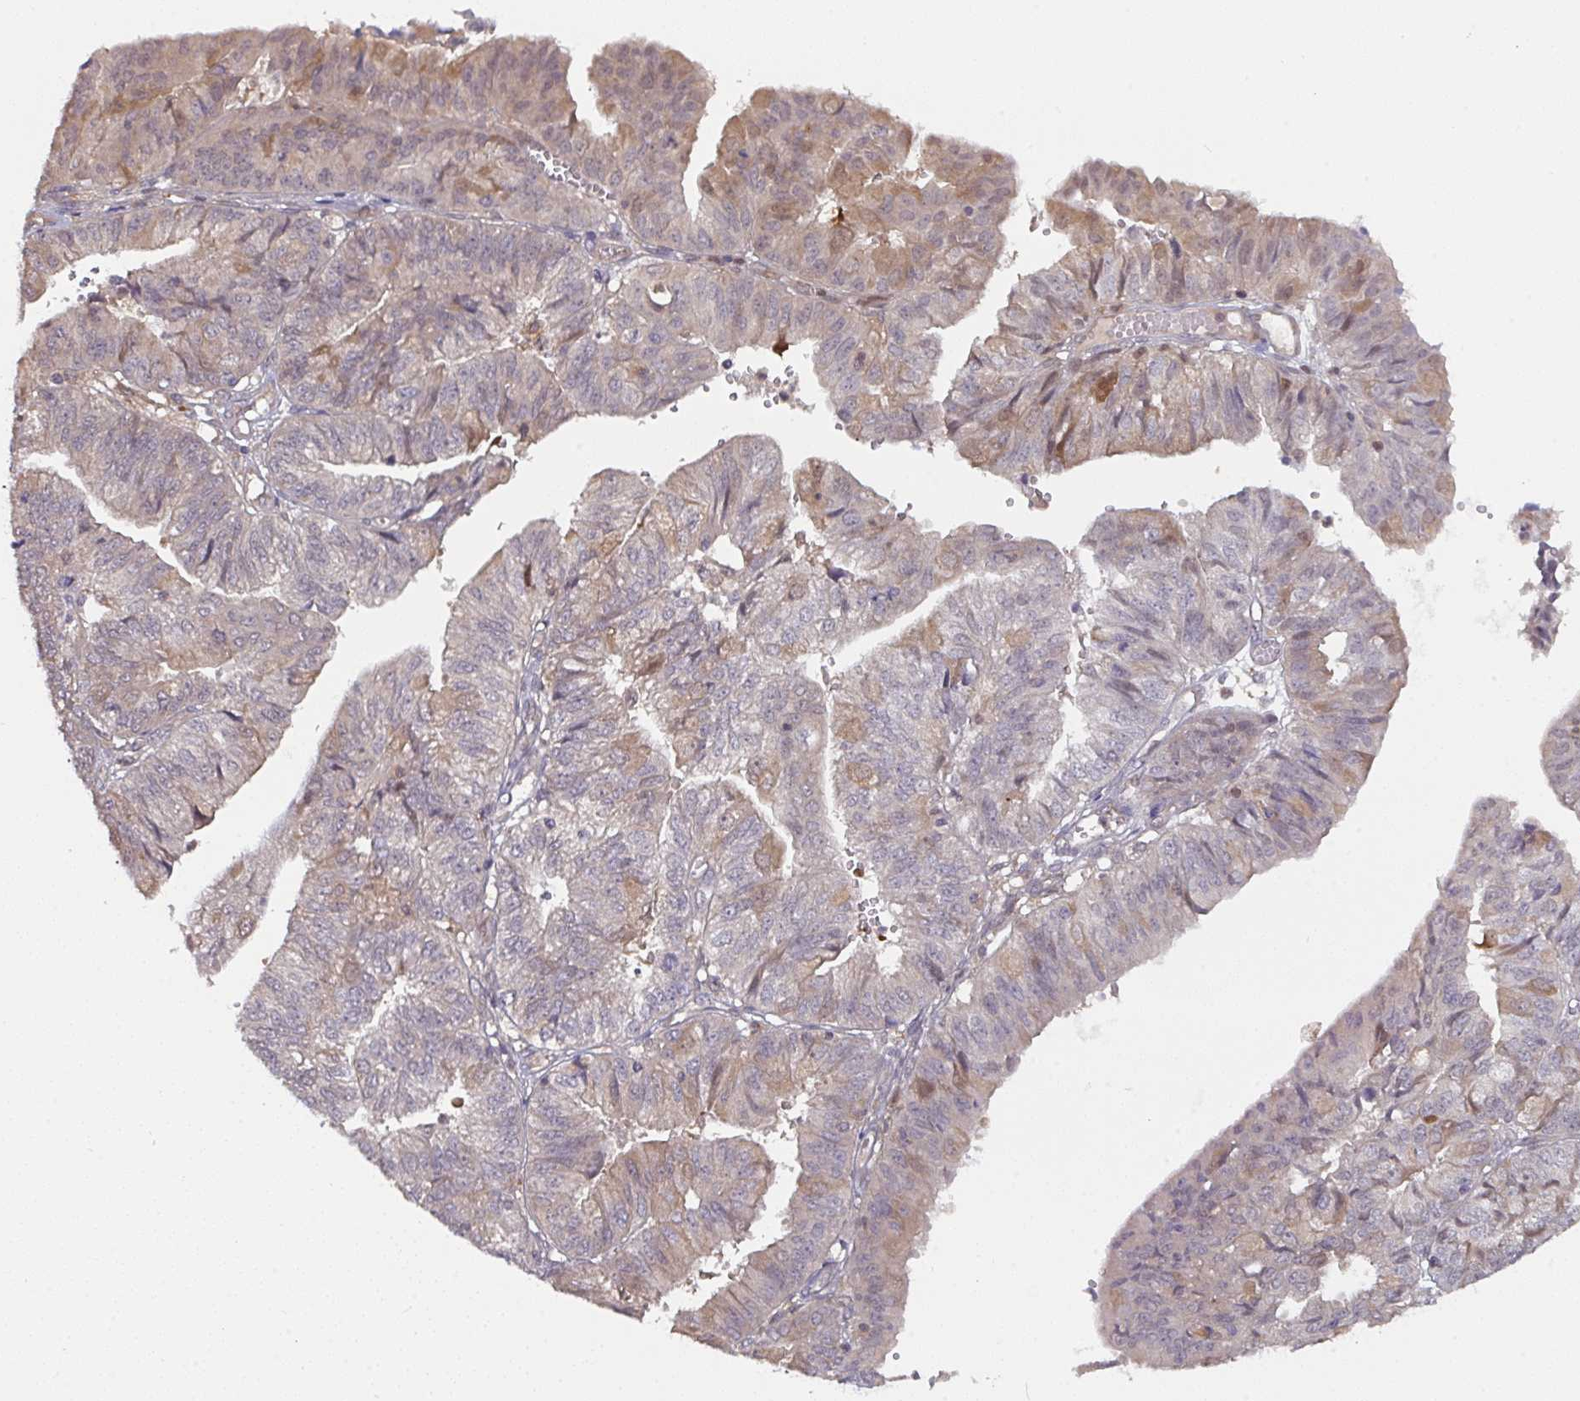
{"staining": {"intensity": "weak", "quantity": "25%-75%", "location": "cytoplasmic/membranous"}, "tissue": "endometrial cancer", "cell_type": "Tumor cells", "image_type": "cancer", "snomed": [{"axis": "morphology", "description": "Adenocarcinoma, NOS"}, {"axis": "topography", "description": "Endometrium"}], "caption": "Immunohistochemistry staining of adenocarcinoma (endometrial), which displays low levels of weak cytoplasmic/membranous expression in approximately 25%-75% of tumor cells indicating weak cytoplasmic/membranous protein staining. The staining was performed using DAB (brown) for protein detection and nuclei were counterstained in hematoxylin (blue).", "gene": "PTPRD", "patient": {"sex": "female", "age": 56}}